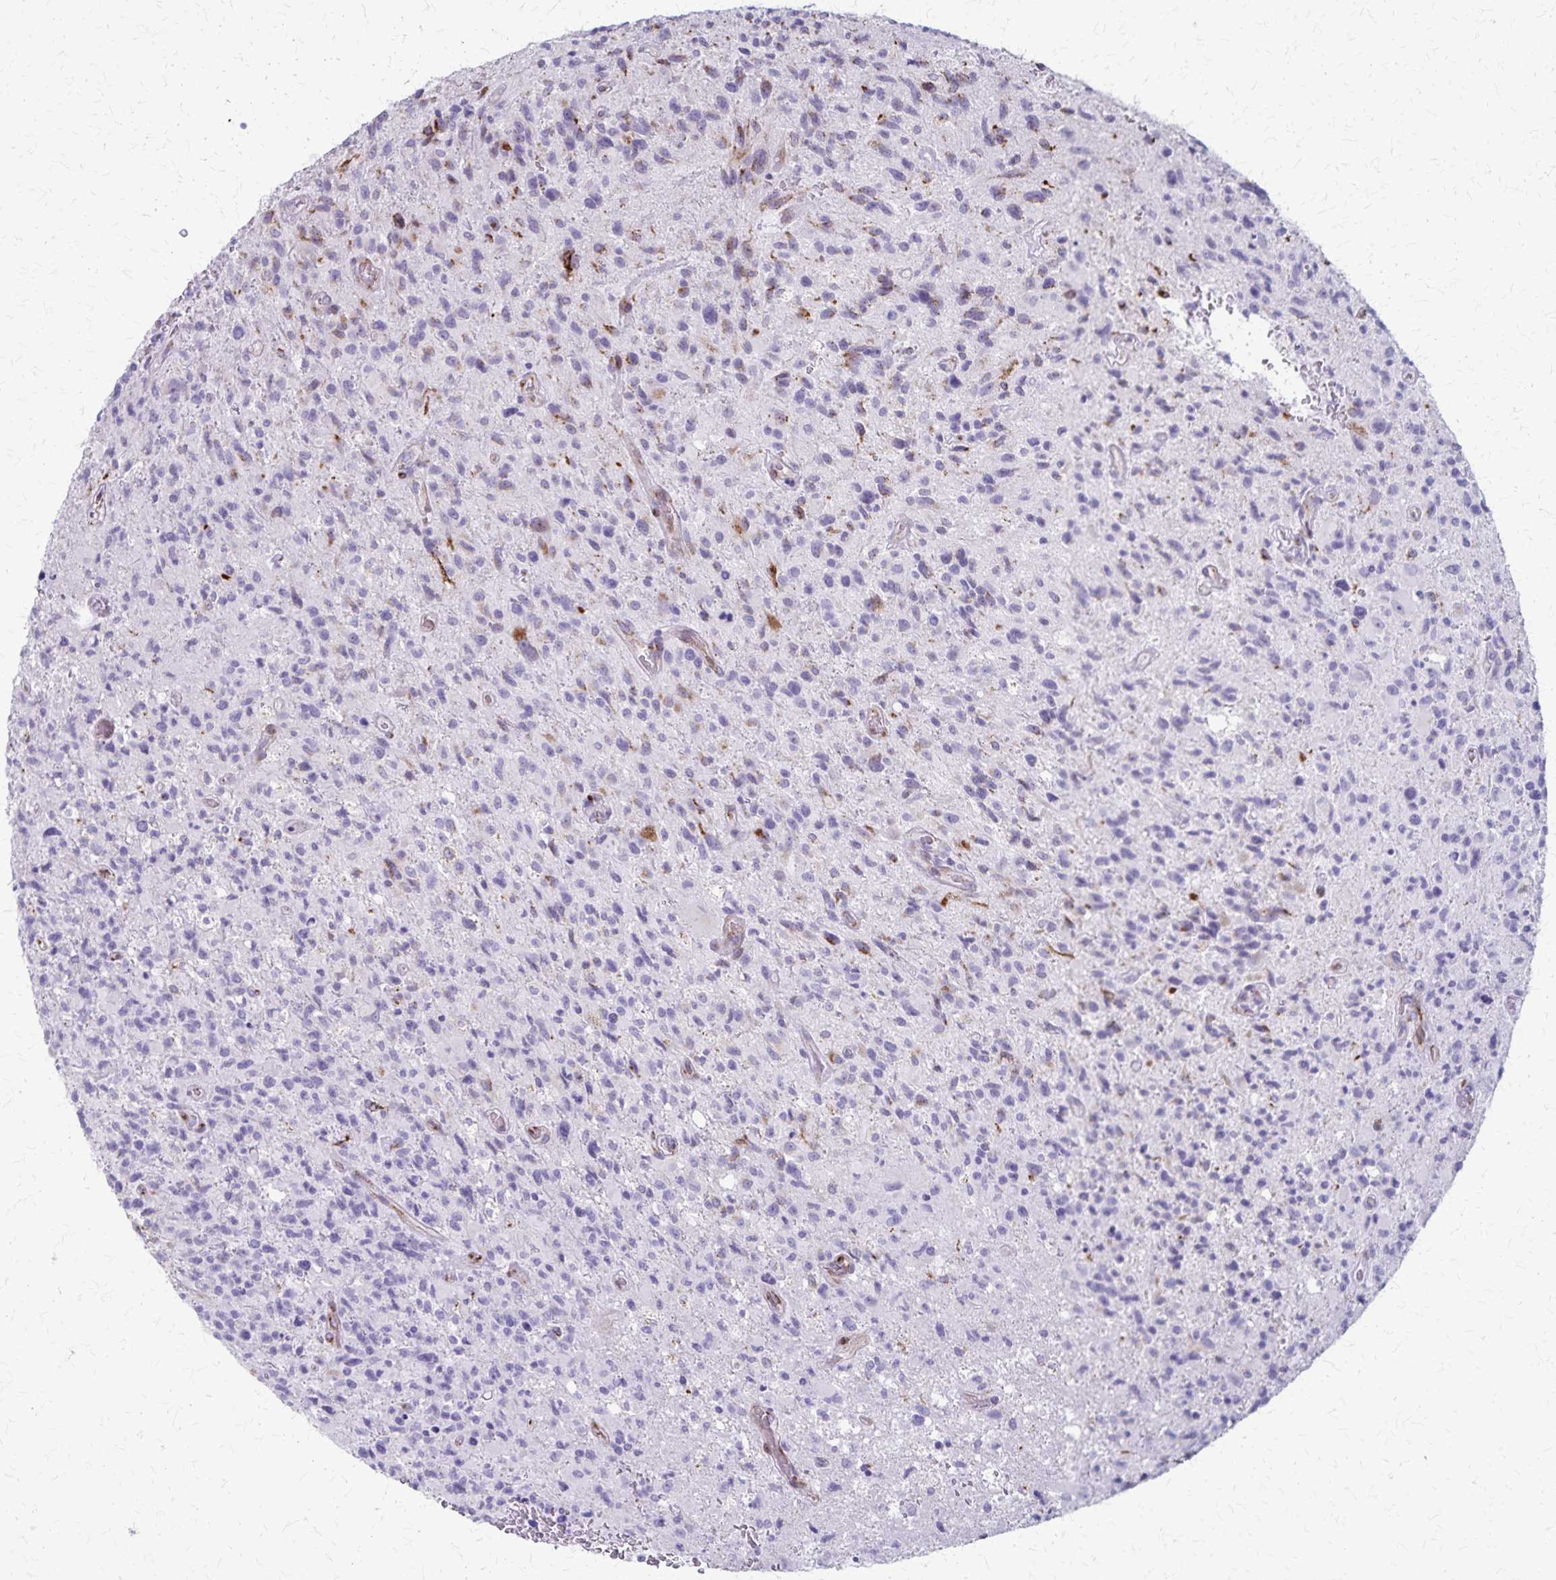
{"staining": {"intensity": "moderate", "quantity": "<25%", "location": "cytoplasmic/membranous"}, "tissue": "glioma", "cell_type": "Tumor cells", "image_type": "cancer", "snomed": [{"axis": "morphology", "description": "Glioma, malignant, High grade"}, {"axis": "topography", "description": "Brain"}], "caption": "Glioma tissue displays moderate cytoplasmic/membranous expression in approximately <25% of tumor cells", "gene": "MCFD2", "patient": {"sex": "male", "age": 63}}